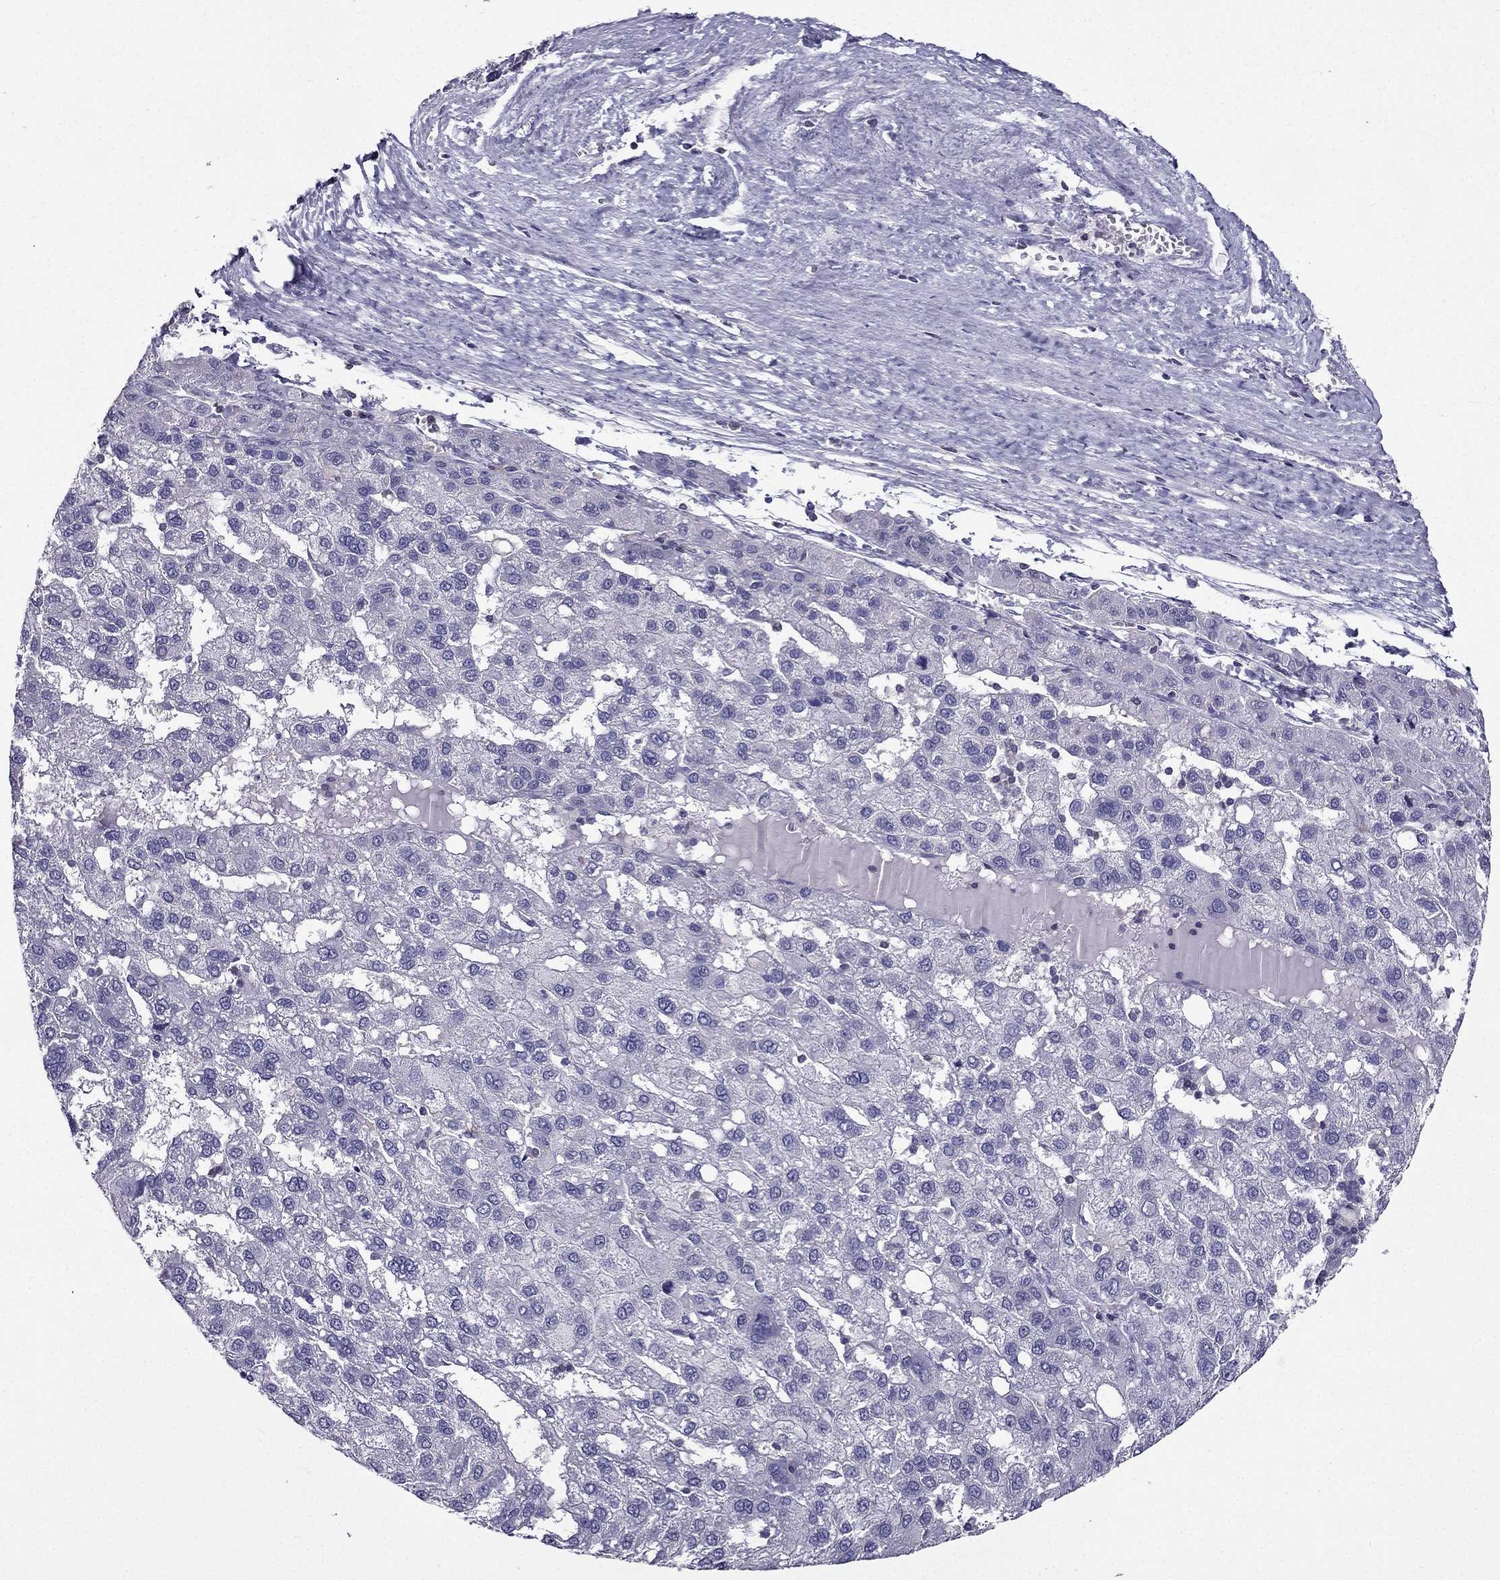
{"staining": {"intensity": "negative", "quantity": "none", "location": "none"}, "tissue": "liver cancer", "cell_type": "Tumor cells", "image_type": "cancer", "snomed": [{"axis": "morphology", "description": "Carcinoma, Hepatocellular, NOS"}, {"axis": "topography", "description": "Liver"}], "caption": "A high-resolution image shows immunohistochemistry (IHC) staining of liver cancer, which shows no significant positivity in tumor cells. Brightfield microscopy of immunohistochemistry (IHC) stained with DAB (3,3'-diaminobenzidine) (brown) and hematoxylin (blue), captured at high magnification.", "gene": "AAK1", "patient": {"sex": "female", "age": 82}}